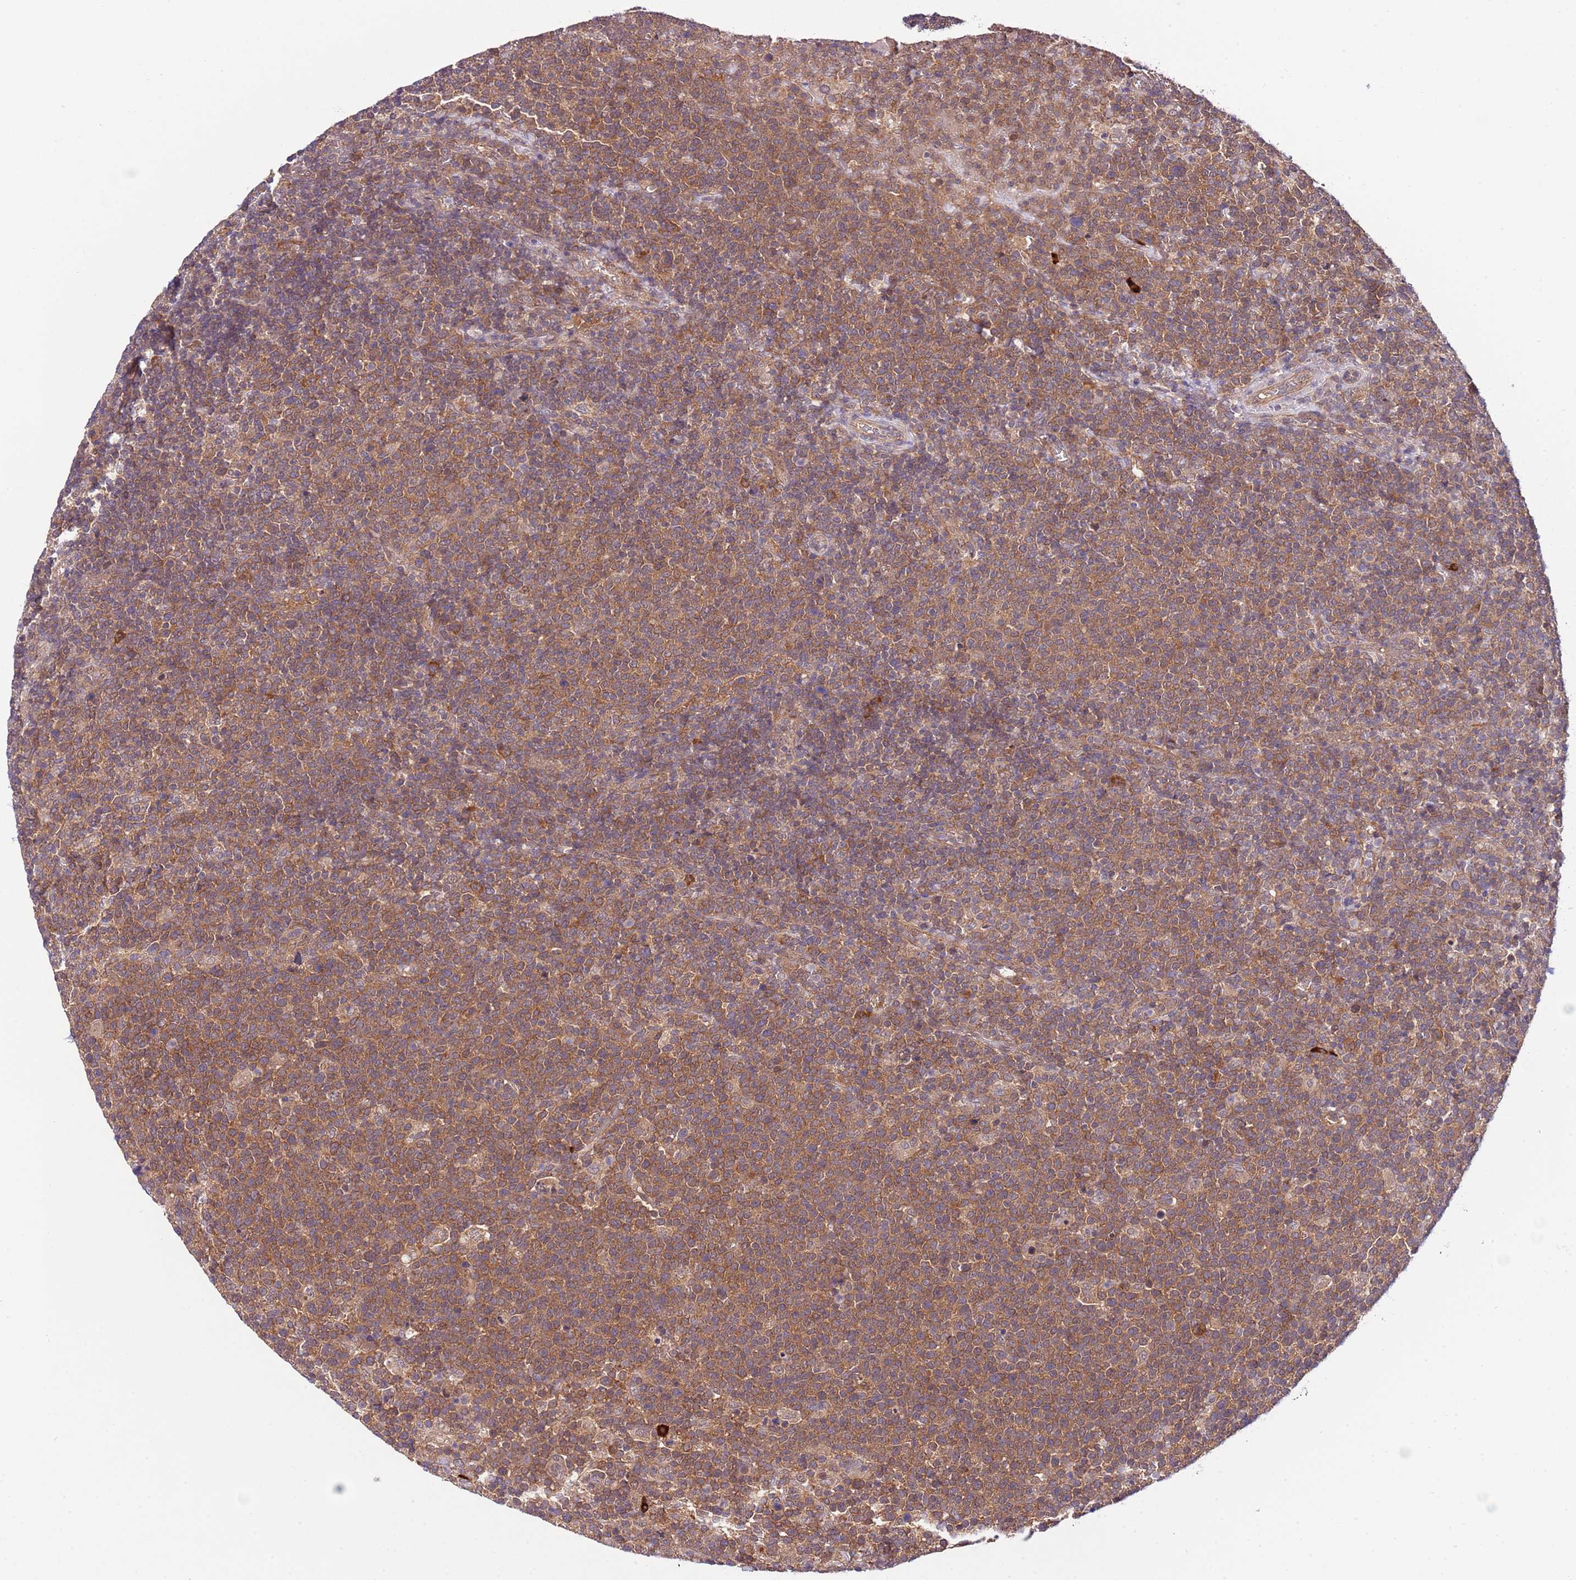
{"staining": {"intensity": "moderate", "quantity": ">75%", "location": "cytoplasmic/membranous"}, "tissue": "lymphoma", "cell_type": "Tumor cells", "image_type": "cancer", "snomed": [{"axis": "morphology", "description": "Malignant lymphoma, non-Hodgkin's type, High grade"}, {"axis": "topography", "description": "Lymph node"}], "caption": "Lymphoma was stained to show a protein in brown. There is medium levels of moderate cytoplasmic/membranous expression in approximately >75% of tumor cells.", "gene": "DONSON", "patient": {"sex": "male", "age": 61}}